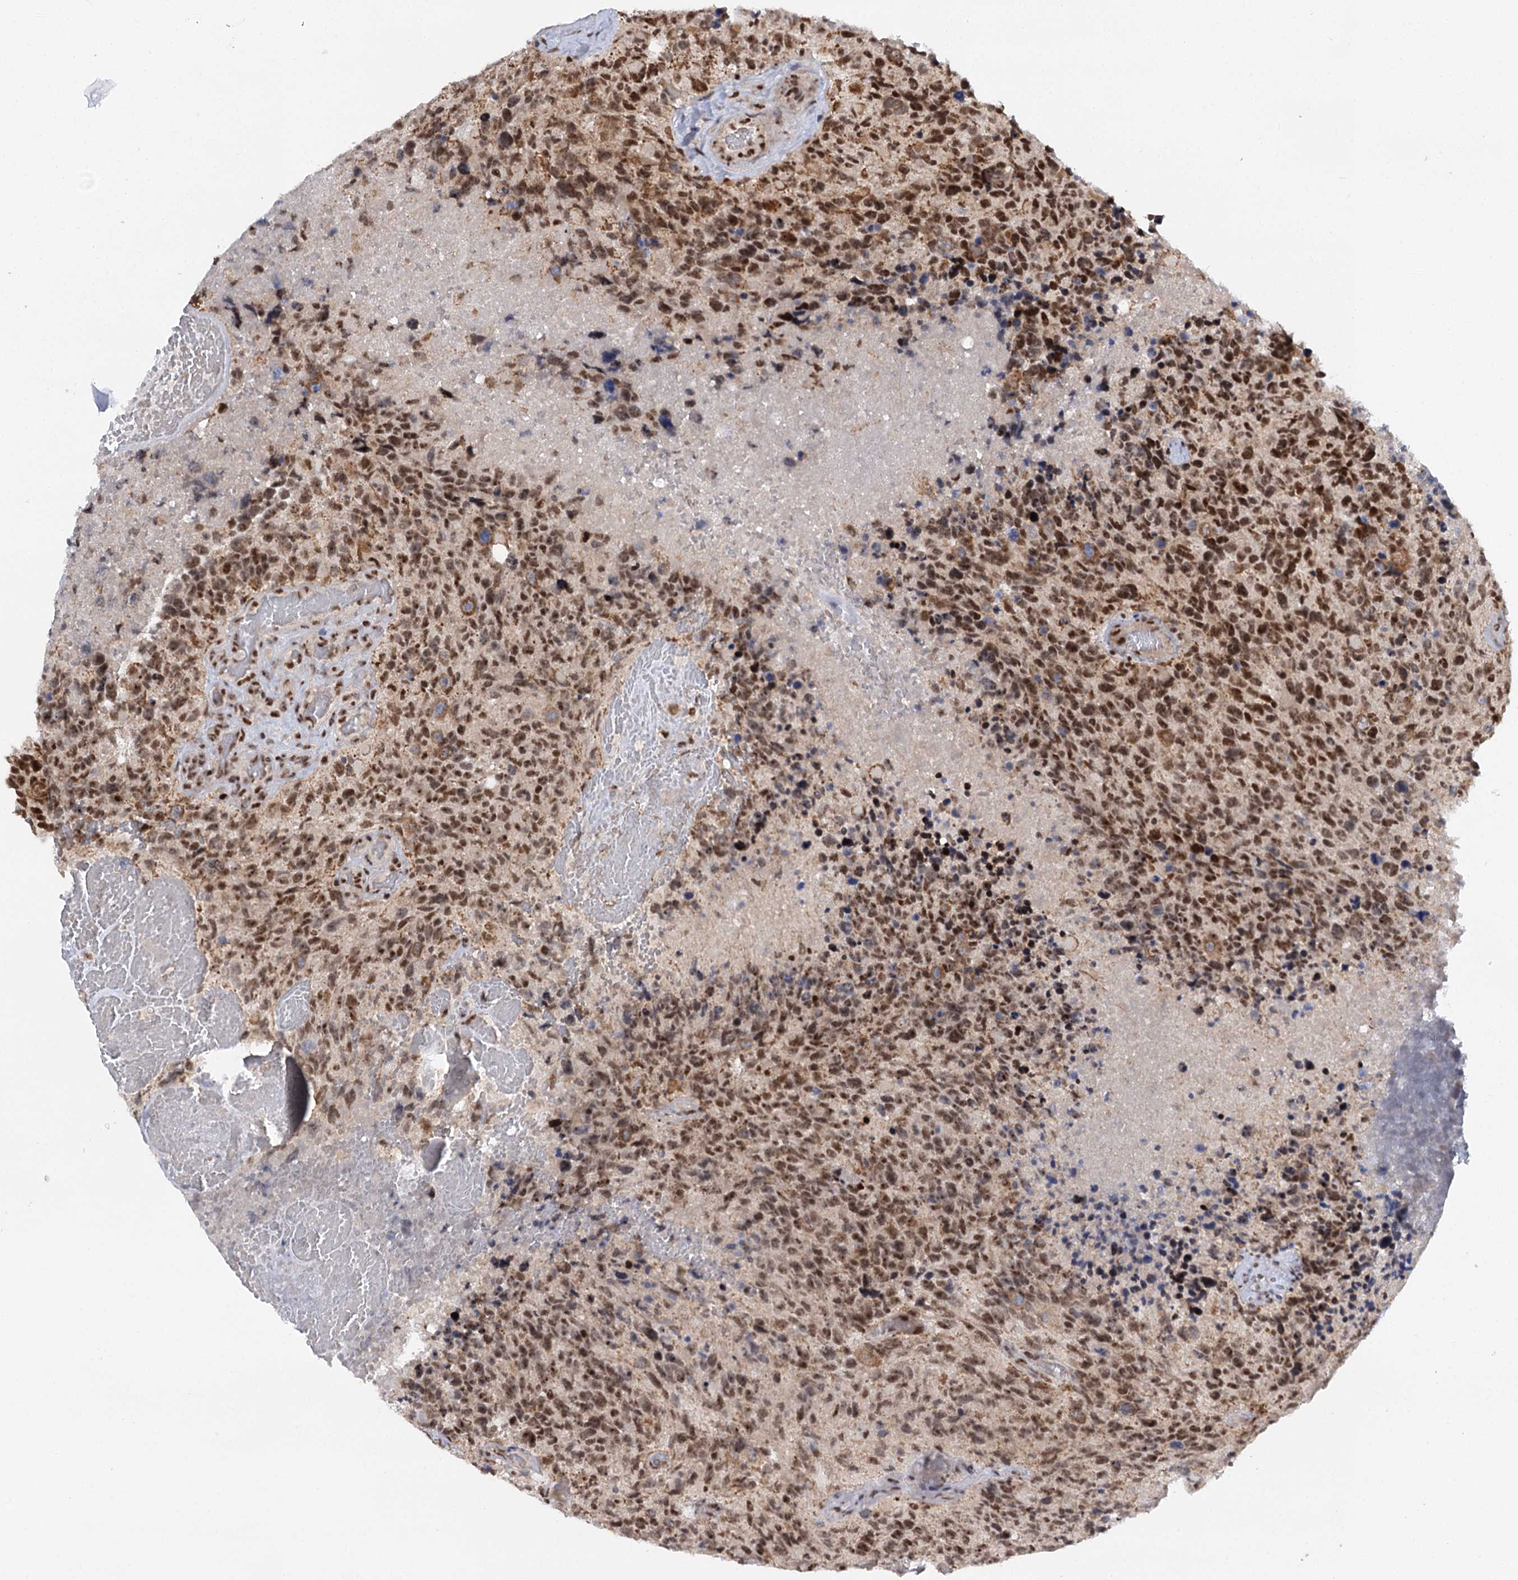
{"staining": {"intensity": "moderate", "quantity": ">75%", "location": "nuclear"}, "tissue": "glioma", "cell_type": "Tumor cells", "image_type": "cancer", "snomed": [{"axis": "morphology", "description": "Glioma, malignant, High grade"}, {"axis": "topography", "description": "Brain"}], "caption": "Human glioma stained for a protein (brown) reveals moderate nuclear positive expression in about >75% of tumor cells.", "gene": "BUD13", "patient": {"sex": "male", "age": 69}}